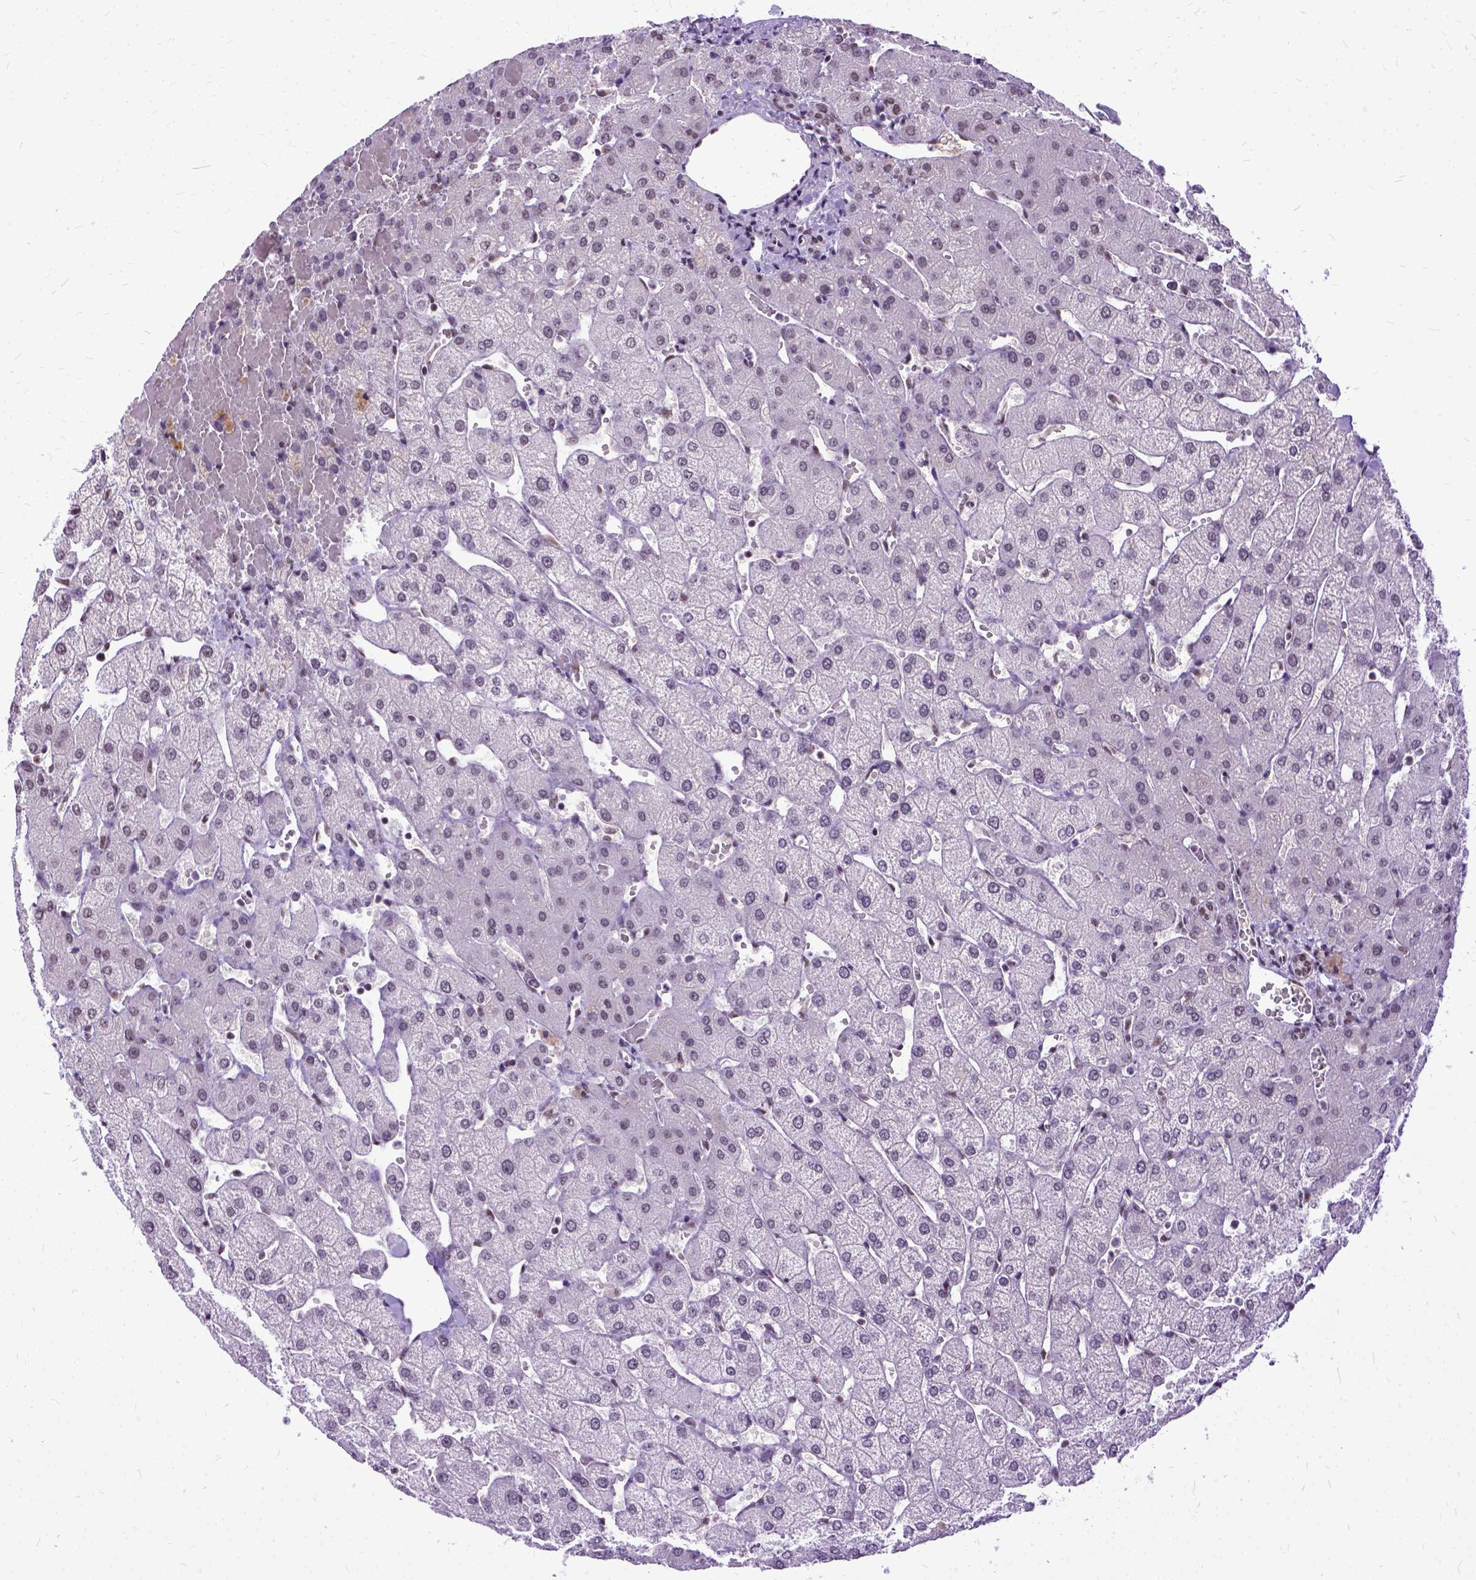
{"staining": {"intensity": "weak", "quantity": ">75%", "location": "nuclear"}, "tissue": "liver", "cell_type": "Cholangiocytes", "image_type": "normal", "snomed": [{"axis": "morphology", "description": "Normal tissue, NOS"}, {"axis": "topography", "description": "Liver"}], "caption": "Weak nuclear protein staining is identified in about >75% of cholangiocytes in liver. (brown staining indicates protein expression, while blue staining denotes nuclei).", "gene": "SETD1A", "patient": {"sex": "female", "age": 54}}